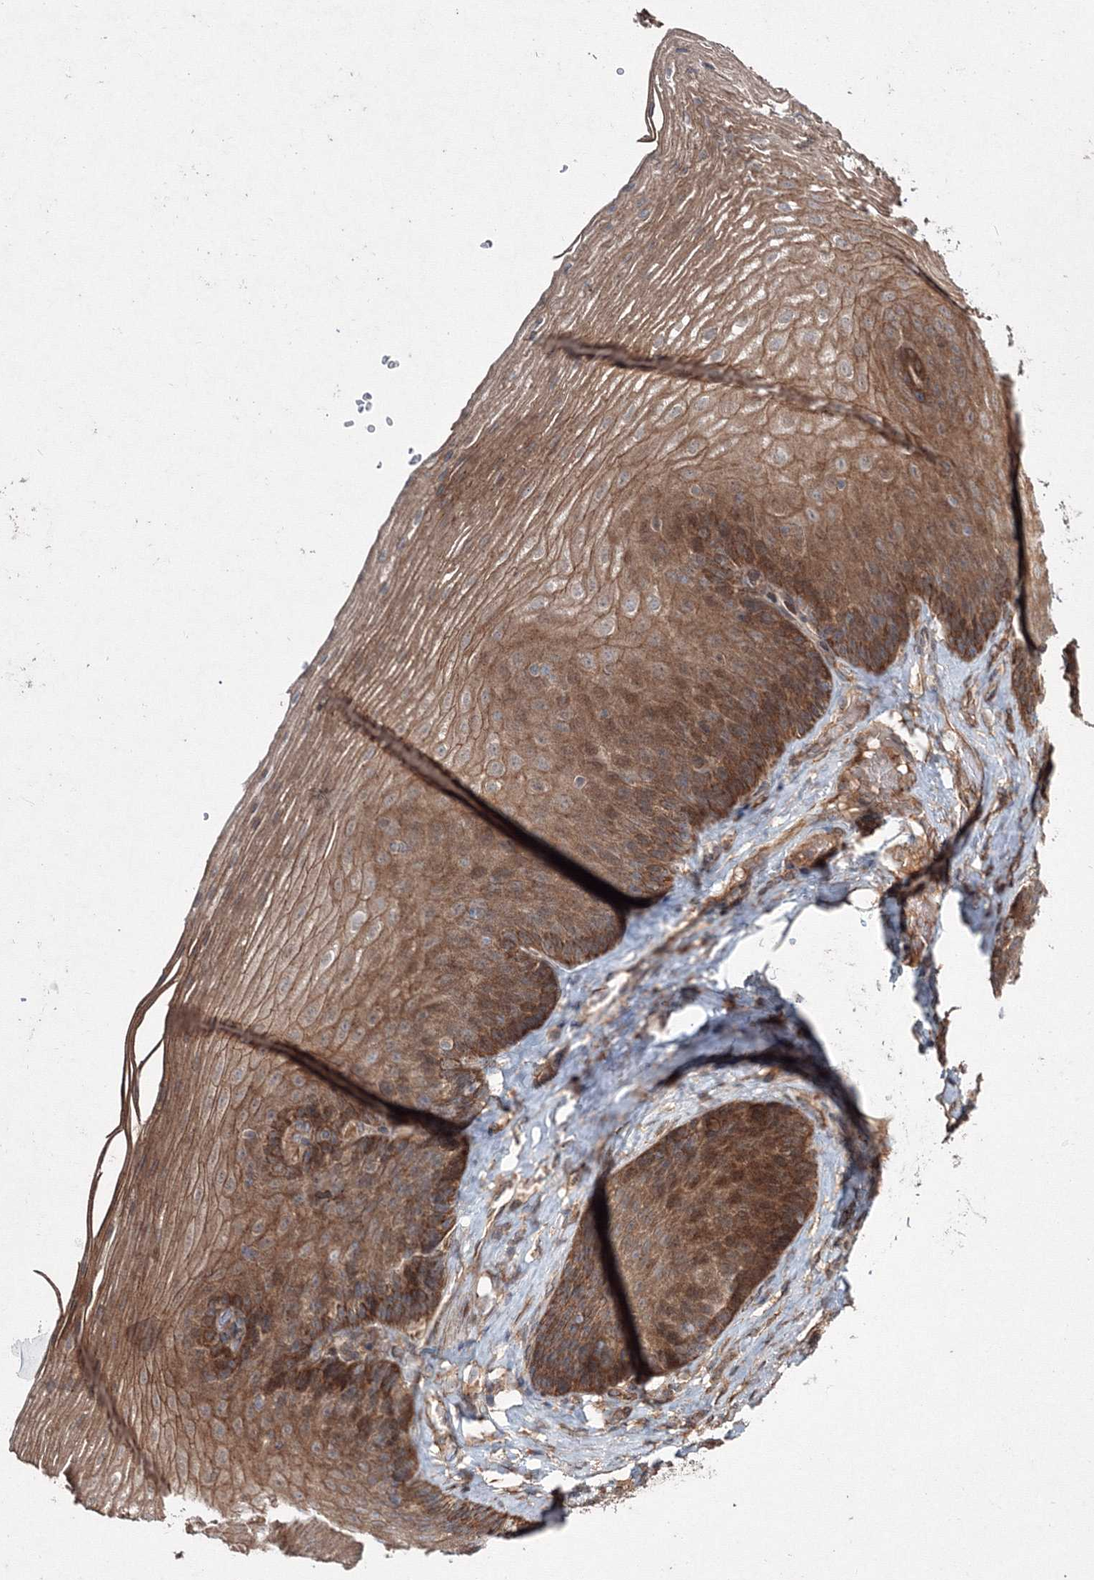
{"staining": {"intensity": "moderate", "quantity": ">75%", "location": "cytoplasmic/membranous"}, "tissue": "esophagus", "cell_type": "Squamous epithelial cells", "image_type": "normal", "snomed": [{"axis": "morphology", "description": "Normal tissue, NOS"}, {"axis": "topography", "description": "Esophagus"}], "caption": "Immunohistochemistry (IHC) of benign esophagus displays medium levels of moderate cytoplasmic/membranous staining in approximately >75% of squamous epithelial cells.", "gene": "RANBP3L", "patient": {"sex": "female", "age": 66}}